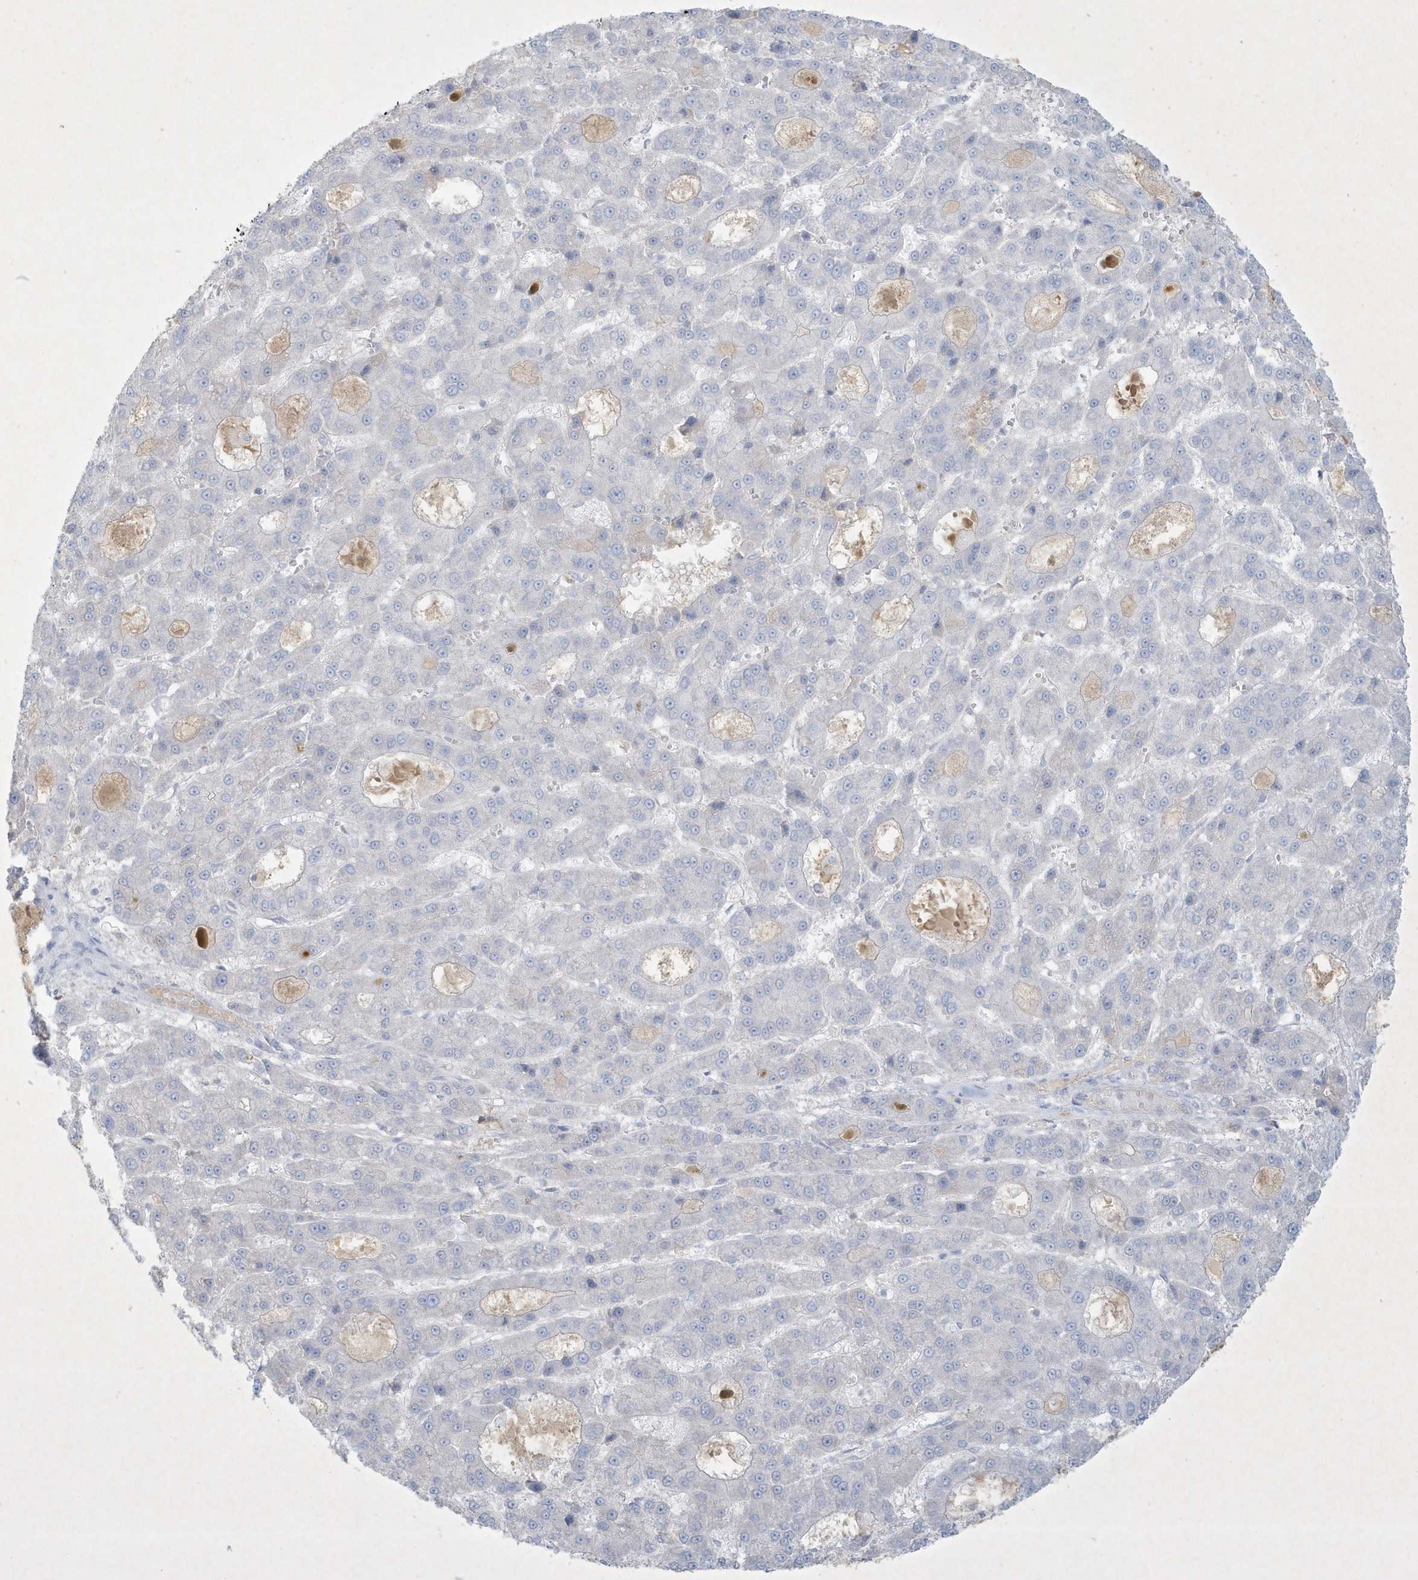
{"staining": {"intensity": "negative", "quantity": "none", "location": "none"}, "tissue": "liver cancer", "cell_type": "Tumor cells", "image_type": "cancer", "snomed": [{"axis": "morphology", "description": "Carcinoma, Hepatocellular, NOS"}, {"axis": "topography", "description": "Liver"}], "caption": "High magnification brightfield microscopy of liver cancer (hepatocellular carcinoma) stained with DAB (brown) and counterstained with hematoxylin (blue): tumor cells show no significant staining. Nuclei are stained in blue.", "gene": "CCDC24", "patient": {"sex": "male", "age": 70}}